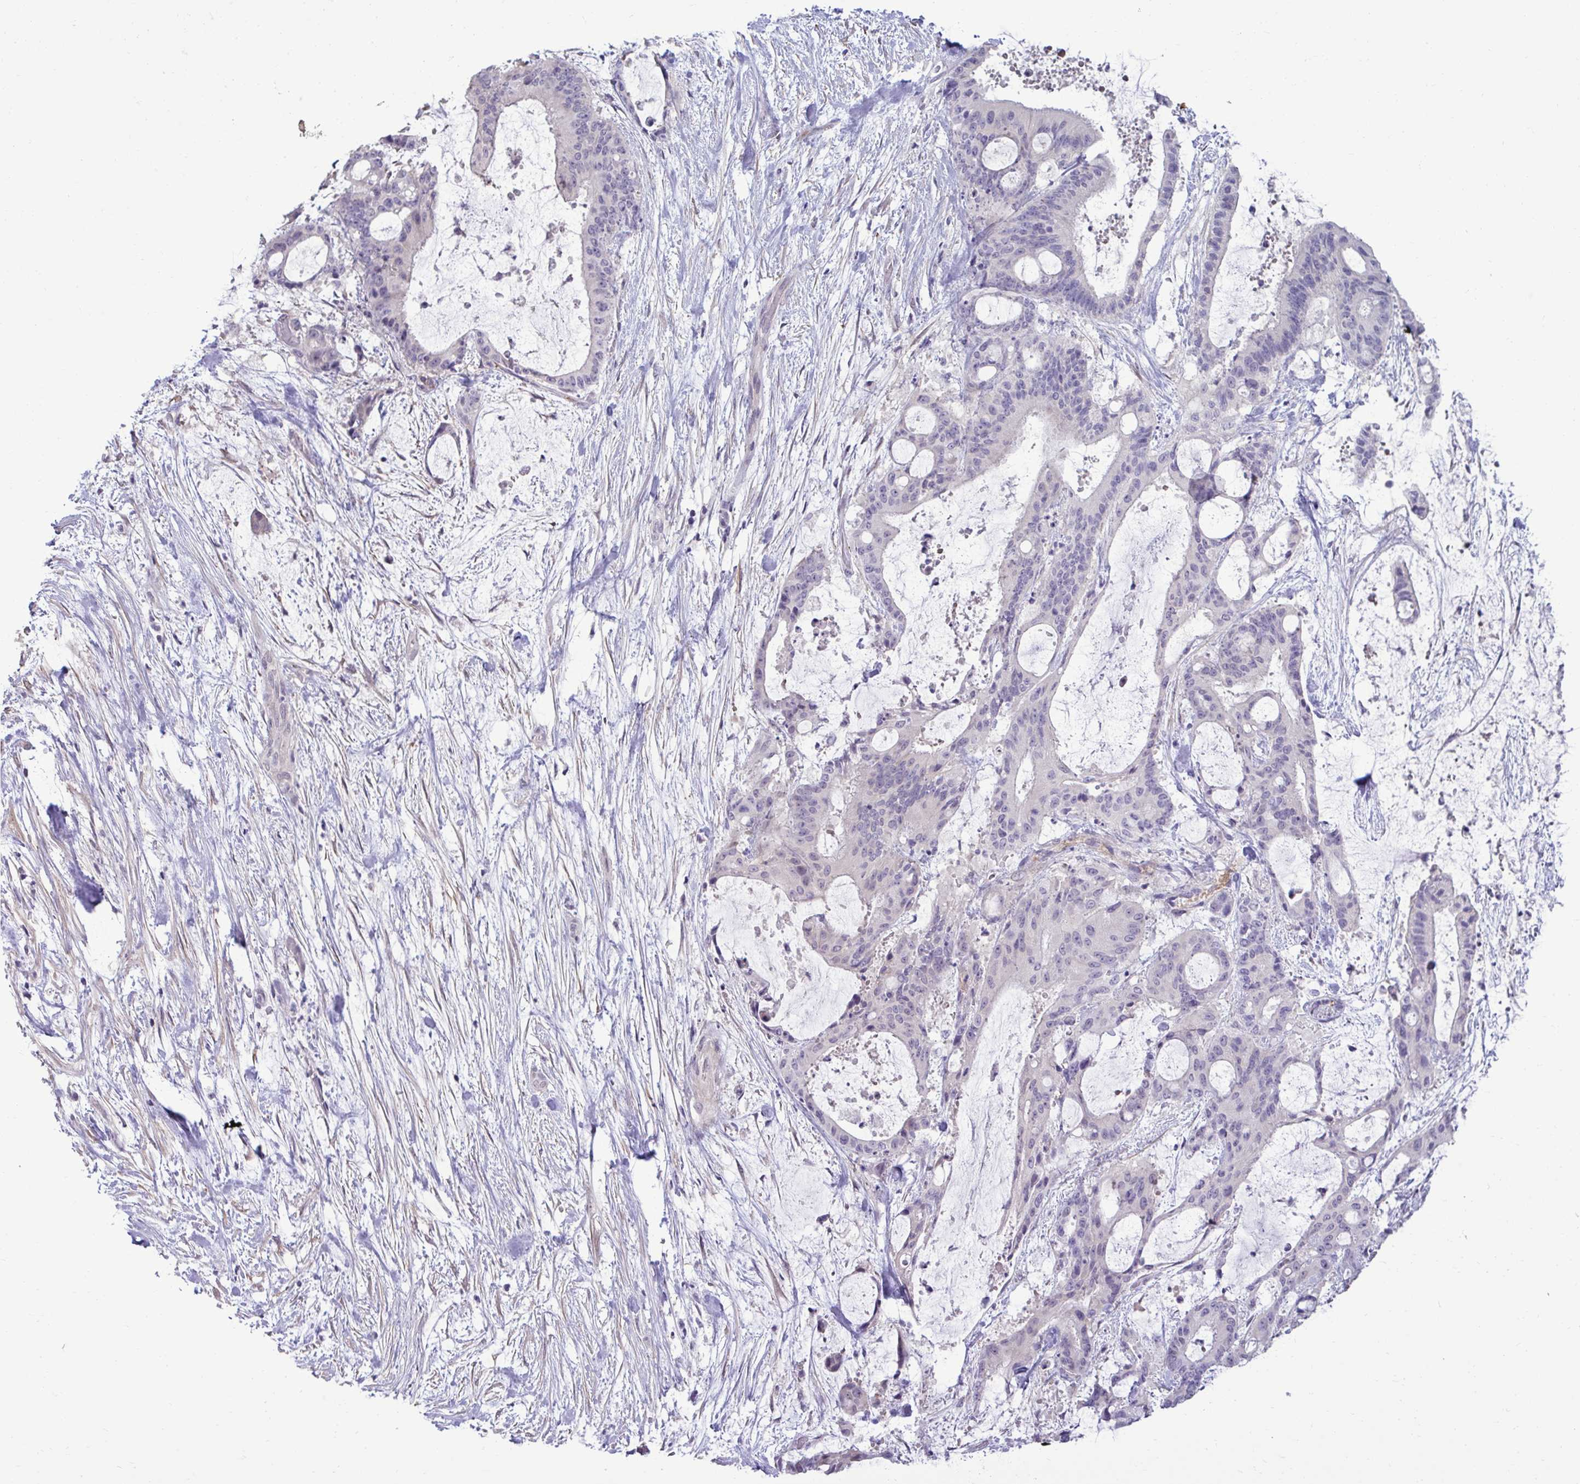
{"staining": {"intensity": "negative", "quantity": "none", "location": "none"}, "tissue": "liver cancer", "cell_type": "Tumor cells", "image_type": "cancer", "snomed": [{"axis": "morphology", "description": "Normal tissue, NOS"}, {"axis": "morphology", "description": "Cholangiocarcinoma"}, {"axis": "topography", "description": "Liver"}, {"axis": "topography", "description": "Peripheral nerve tissue"}], "caption": "Human liver cancer stained for a protein using immunohistochemistry (IHC) shows no expression in tumor cells.", "gene": "SLC30A3", "patient": {"sex": "female", "age": 73}}